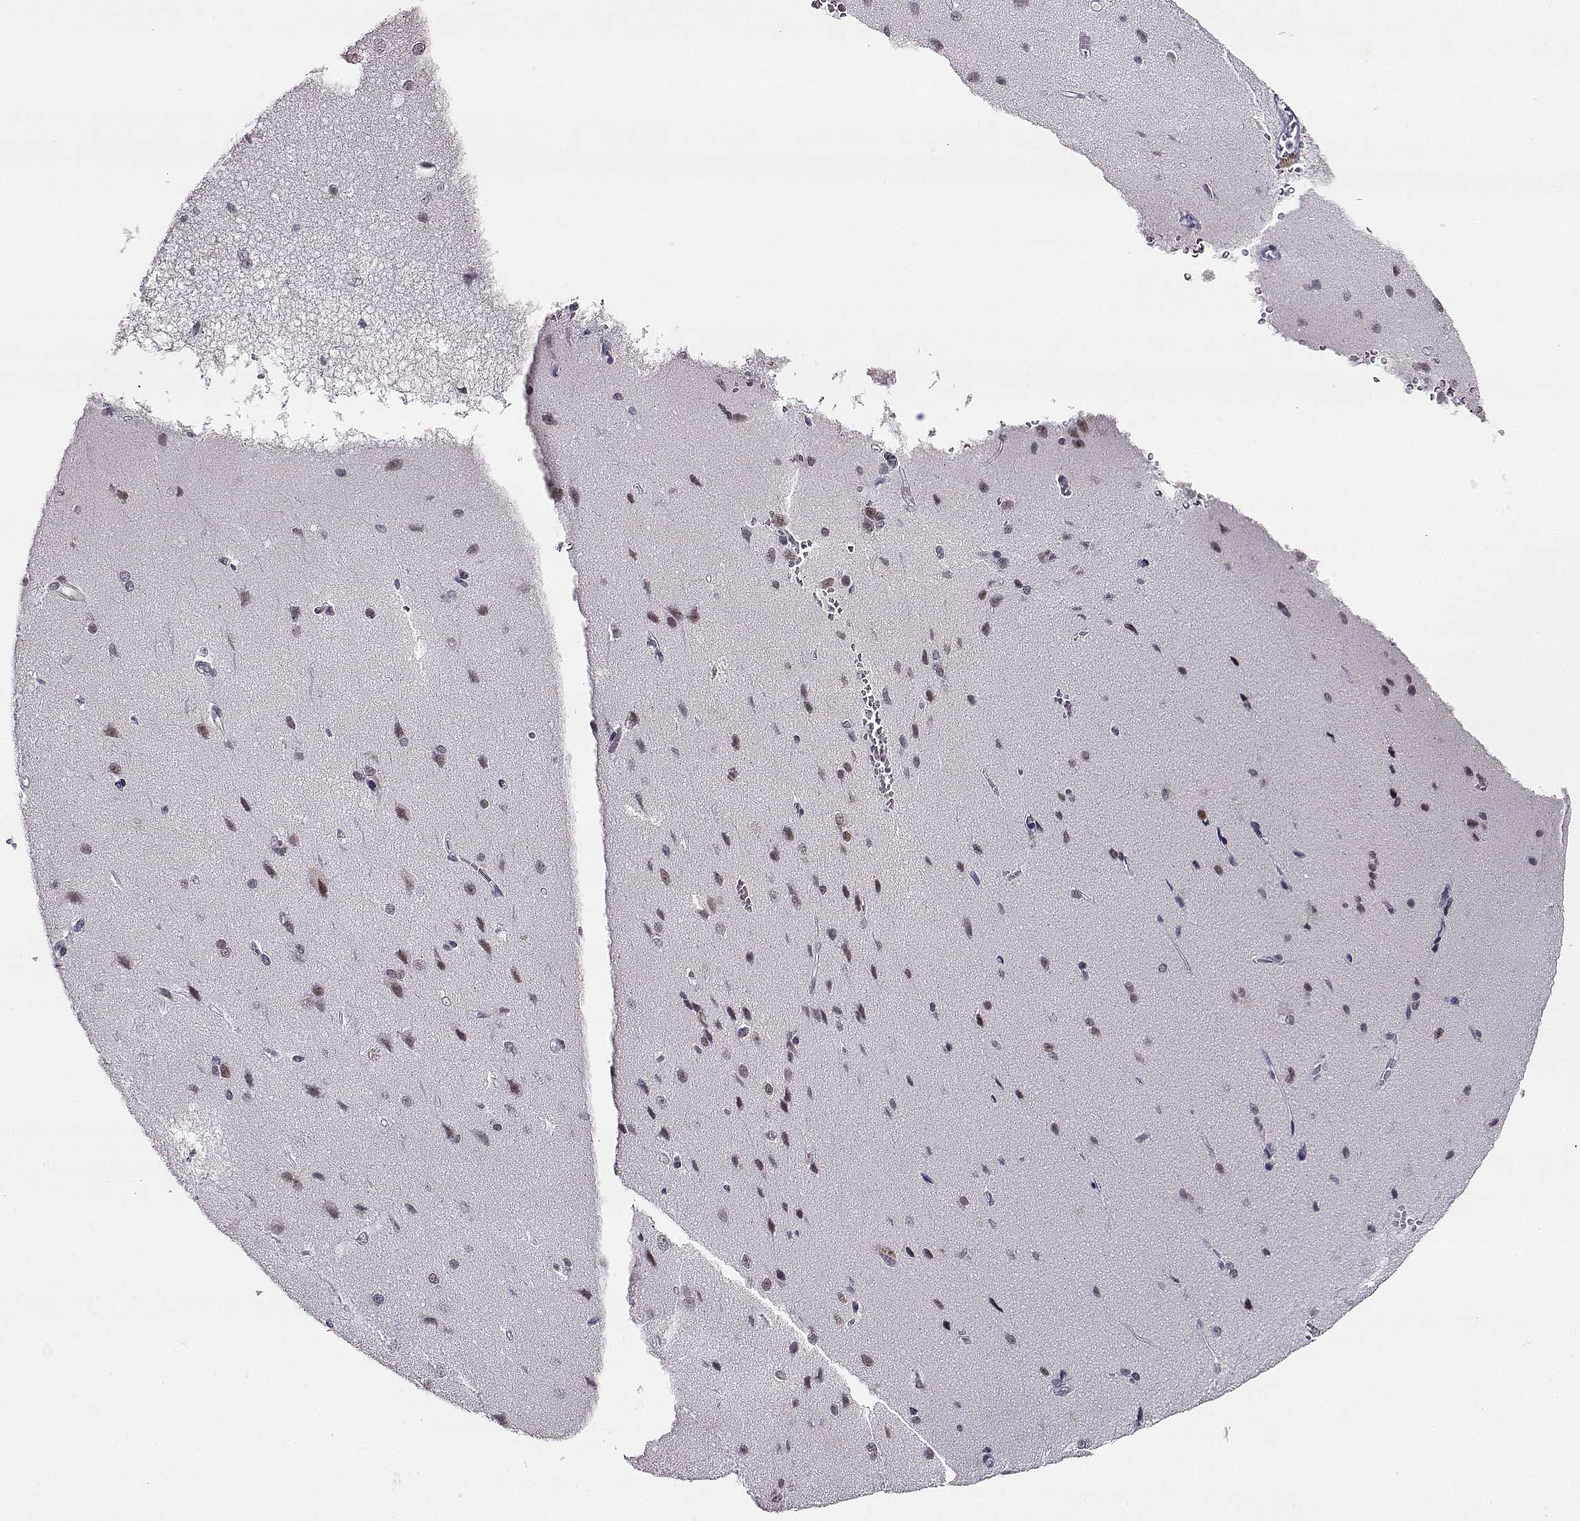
{"staining": {"intensity": "negative", "quantity": "none", "location": "none"}, "tissue": "cerebral cortex", "cell_type": "Endothelial cells", "image_type": "normal", "snomed": [{"axis": "morphology", "description": "Normal tissue, NOS"}, {"axis": "topography", "description": "Cerebral cortex"}], "caption": "High magnification brightfield microscopy of normal cerebral cortex stained with DAB (brown) and counterstained with hematoxylin (blue): endothelial cells show no significant expression.", "gene": "POLI", "patient": {"sex": "male", "age": 37}}